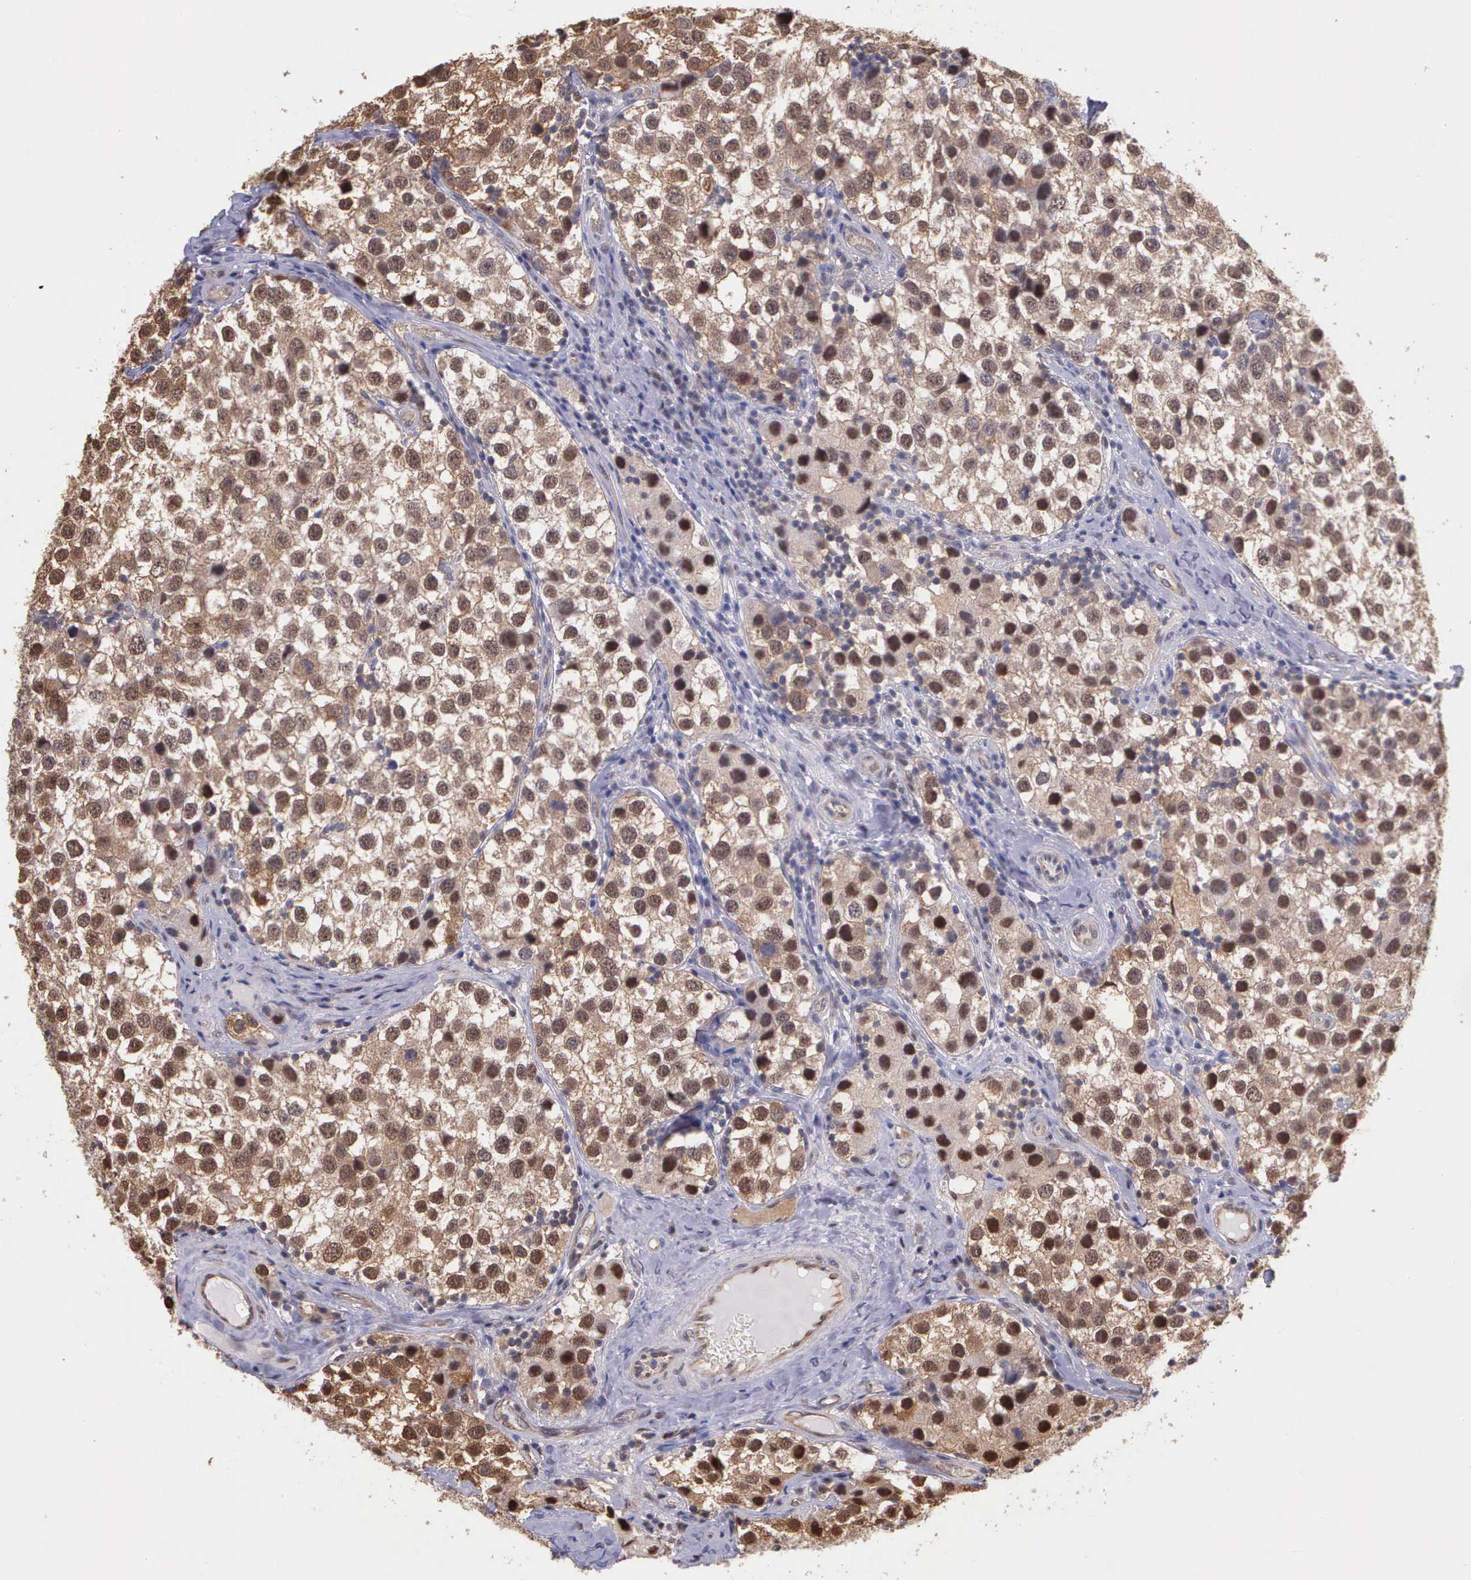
{"staining": {"intensity": "strong", "quantity": ">75%", "location": "cytoplasmic/membranous,nuclear"}, "tissue": "testis cancer", "cell_type": "Tumor cells", "image_type": "cancer", "snomed": [{"axis": "morphology", "description": "Seminoma, NOS"}, {"axis": "topography", "description": "Testis"}], "caption": "Immunohistochemical staining of seminoma (testis) exhibits strong cytoplasmic/membranous and nuclear protein staining in approximately >75% of tumor cells.", "gene": "PSMC1", "patient": {"sex": "male", "age": 39}}